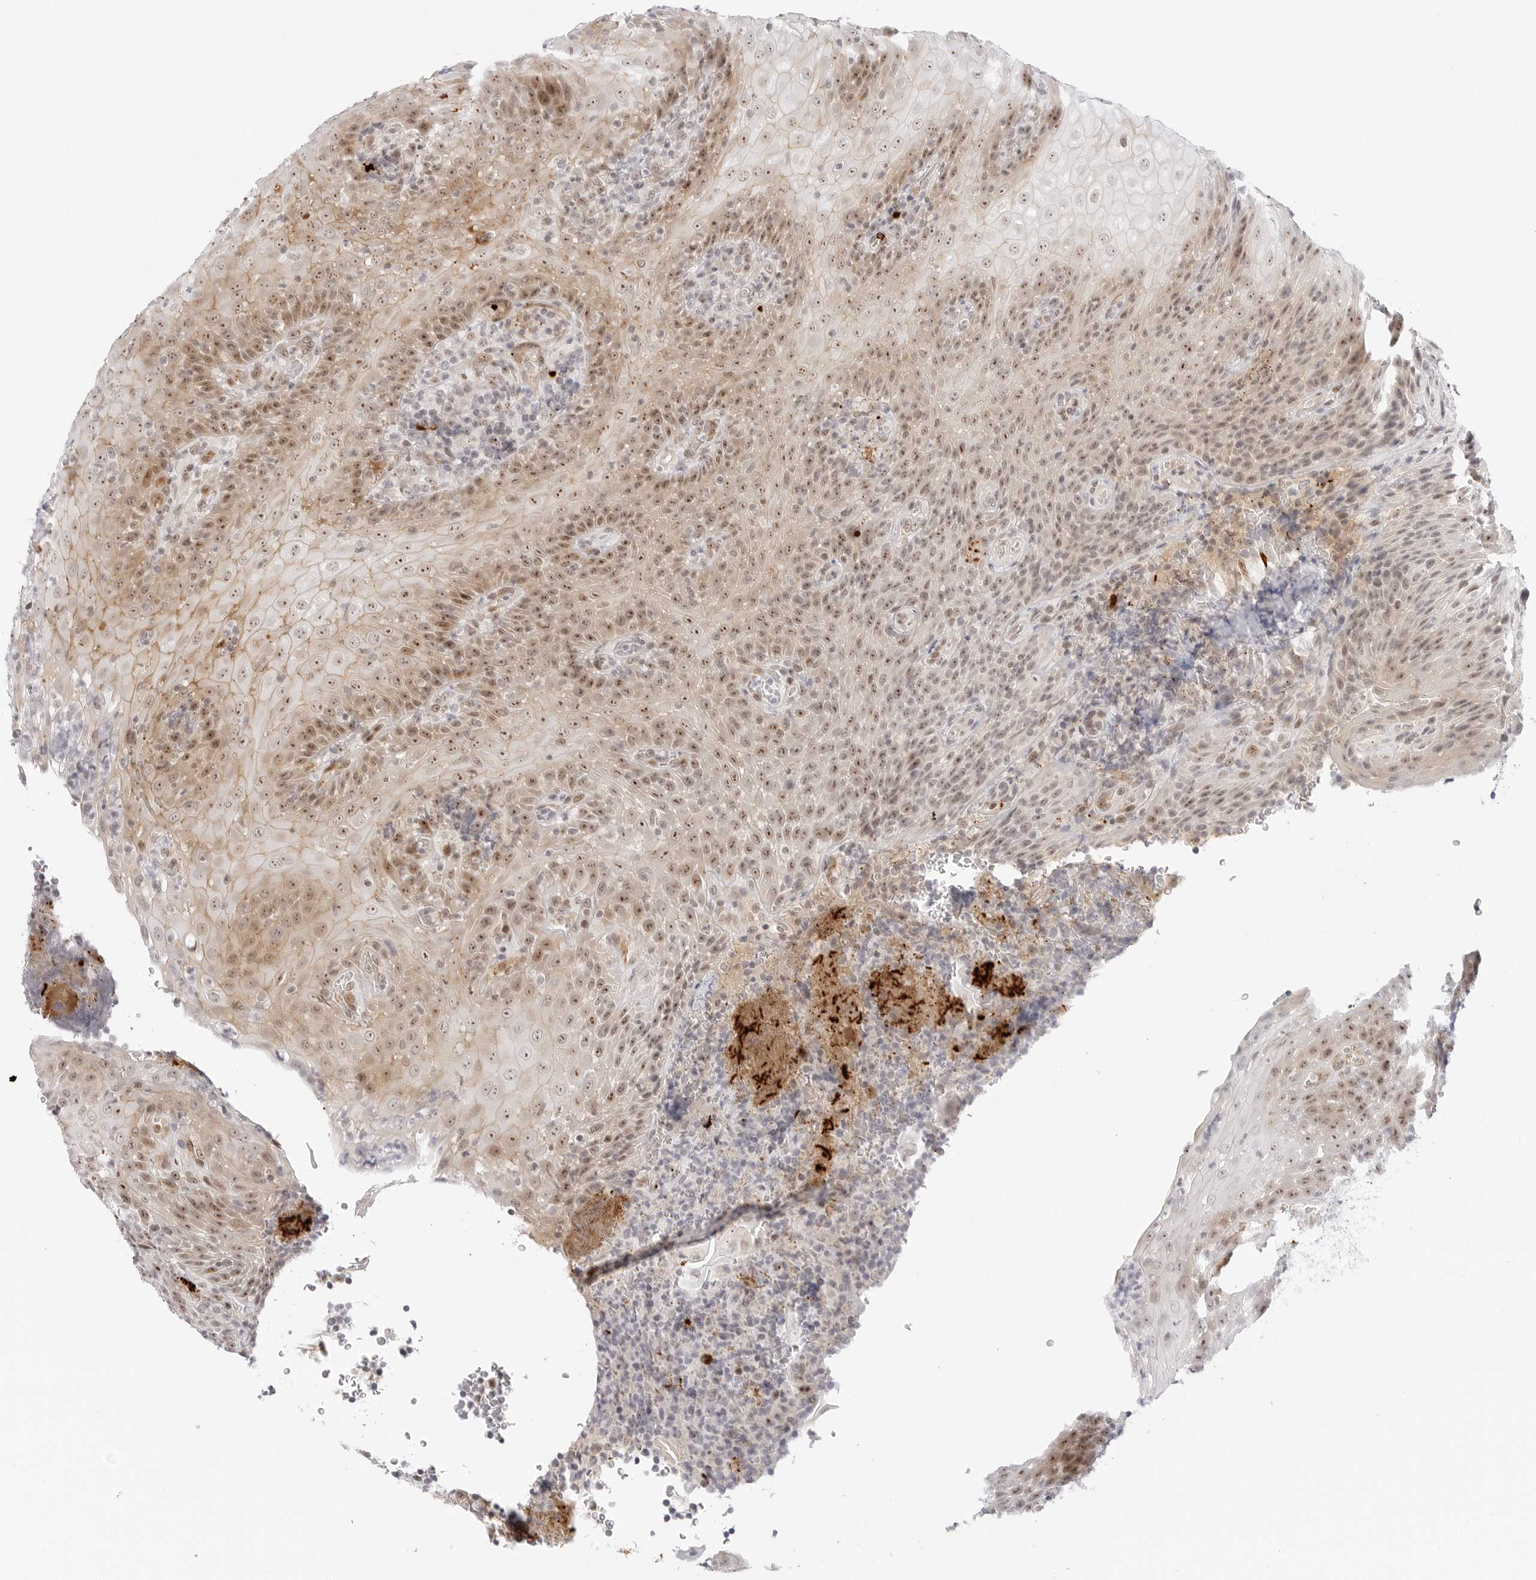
{"staining": {"intensity": "negative", "quantity": "none", "location": "none"}, "tissue": "tonsil", "cell_type": "Germinal center cells", "image_type": "normal", "snomed": [{"axis": "morphology", "description": "Normal tissue, NOS"}, {"axis": "topography", "description": "Tonsil"}], "caption": "Immunohistochemistry micrograph of benign tonsil: human tonsil stained with DAB (3,3'-diaminobenzidine) demonstrates no significant protein staining in germinal center cells. (DAB IHC visualized using brightfield microscopy, high magnification).", "gene": "HIPK3", "patient": {"sex": "male", "age": 37}}